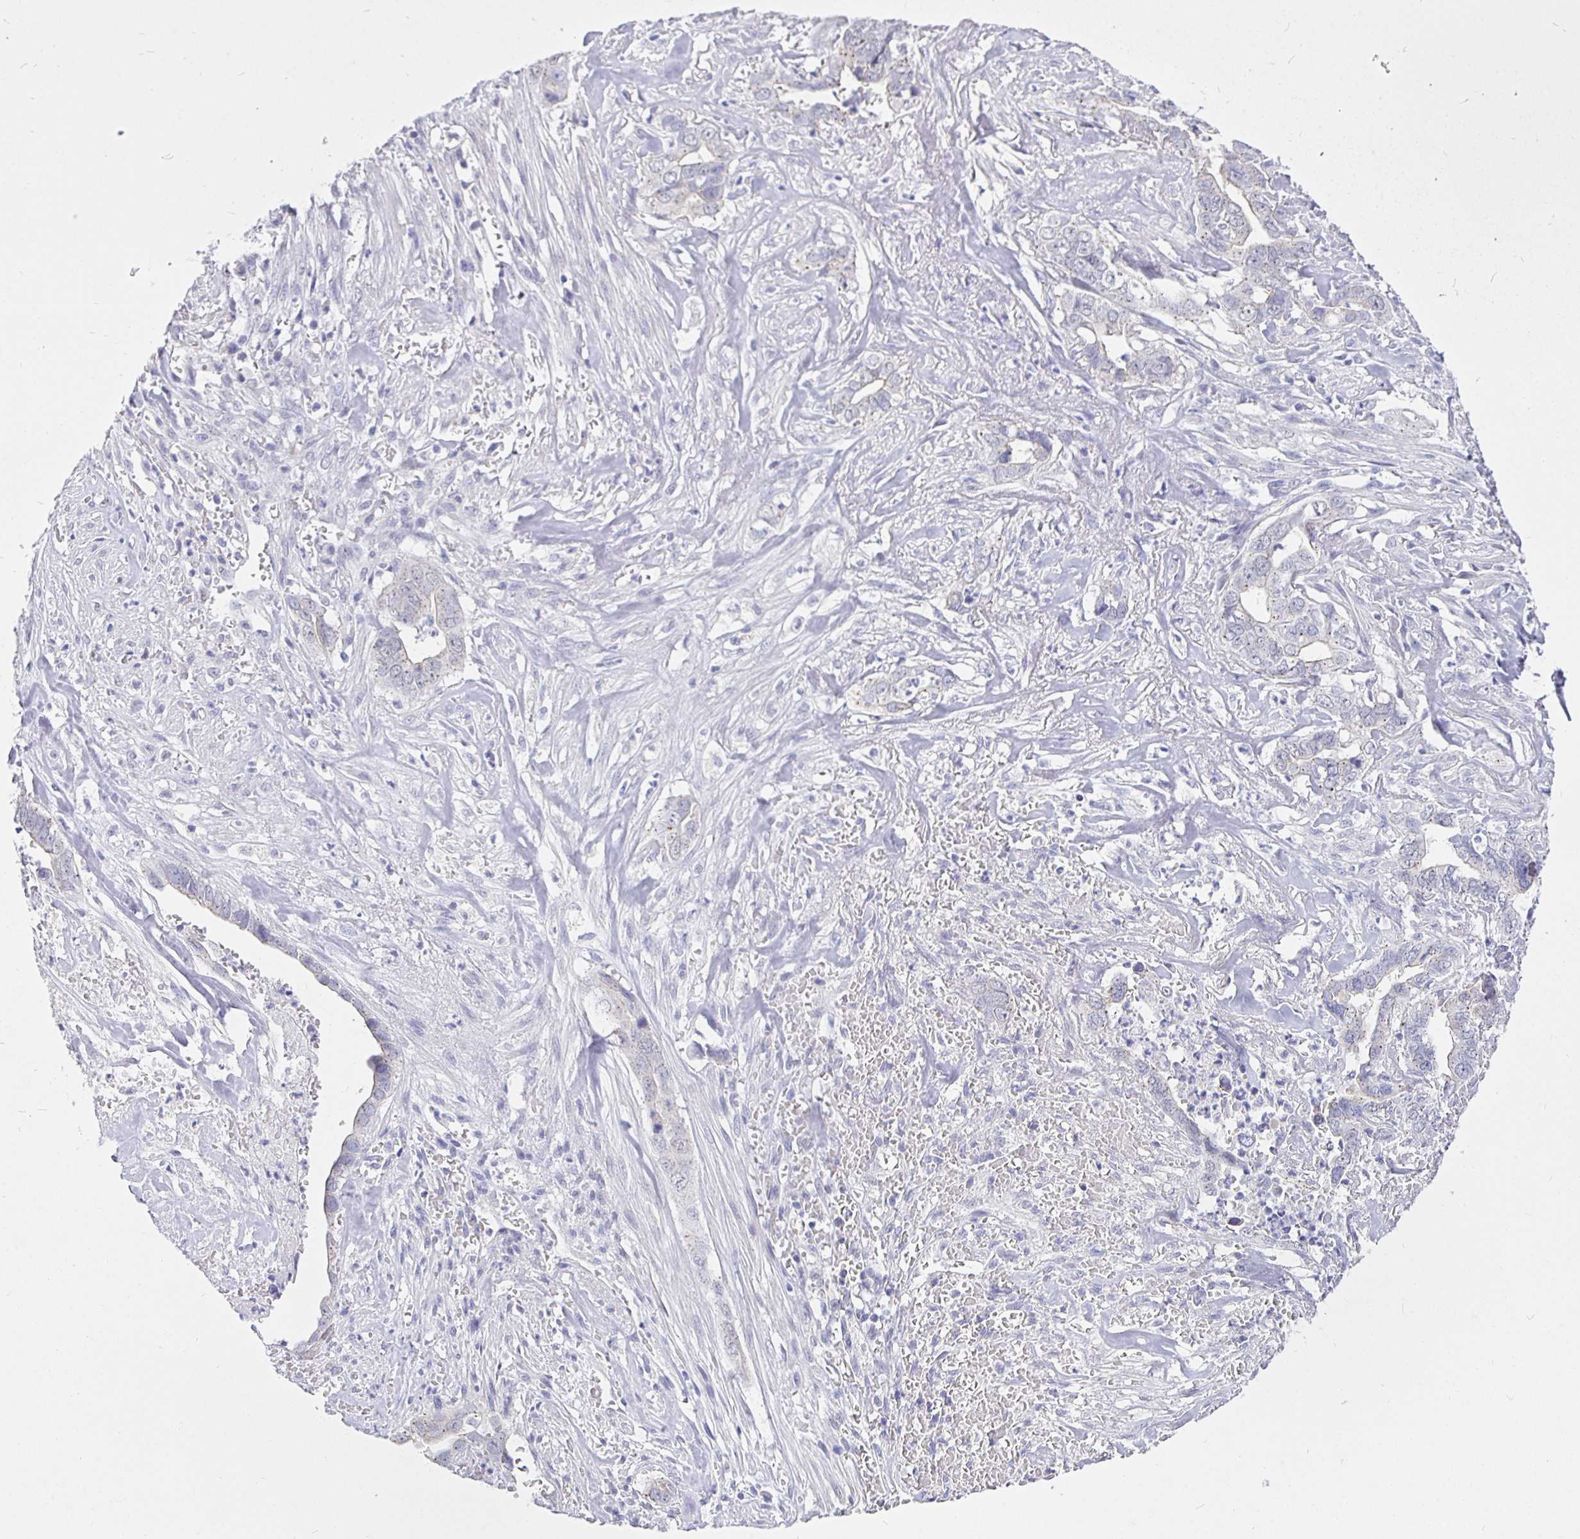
{"staining": {"intensity": "negative", "quantity": "none", "location": "none"}, "tissue": "liver cancer", "cell_type": "Tumor cells", "image_type": "cancer", "snomed": [{"axis": "morphology", "description": "Cholangiocarcinoma"}, {"axis": "topography", "description": "Liver"}], "caption": "A micrograph of human liver cholangiocarcinoma is negative for staining in tumor cells. Nuclei are stained in blue.", "gene": "EZHIP", "patient": {"sex": "female", "age": 79}}